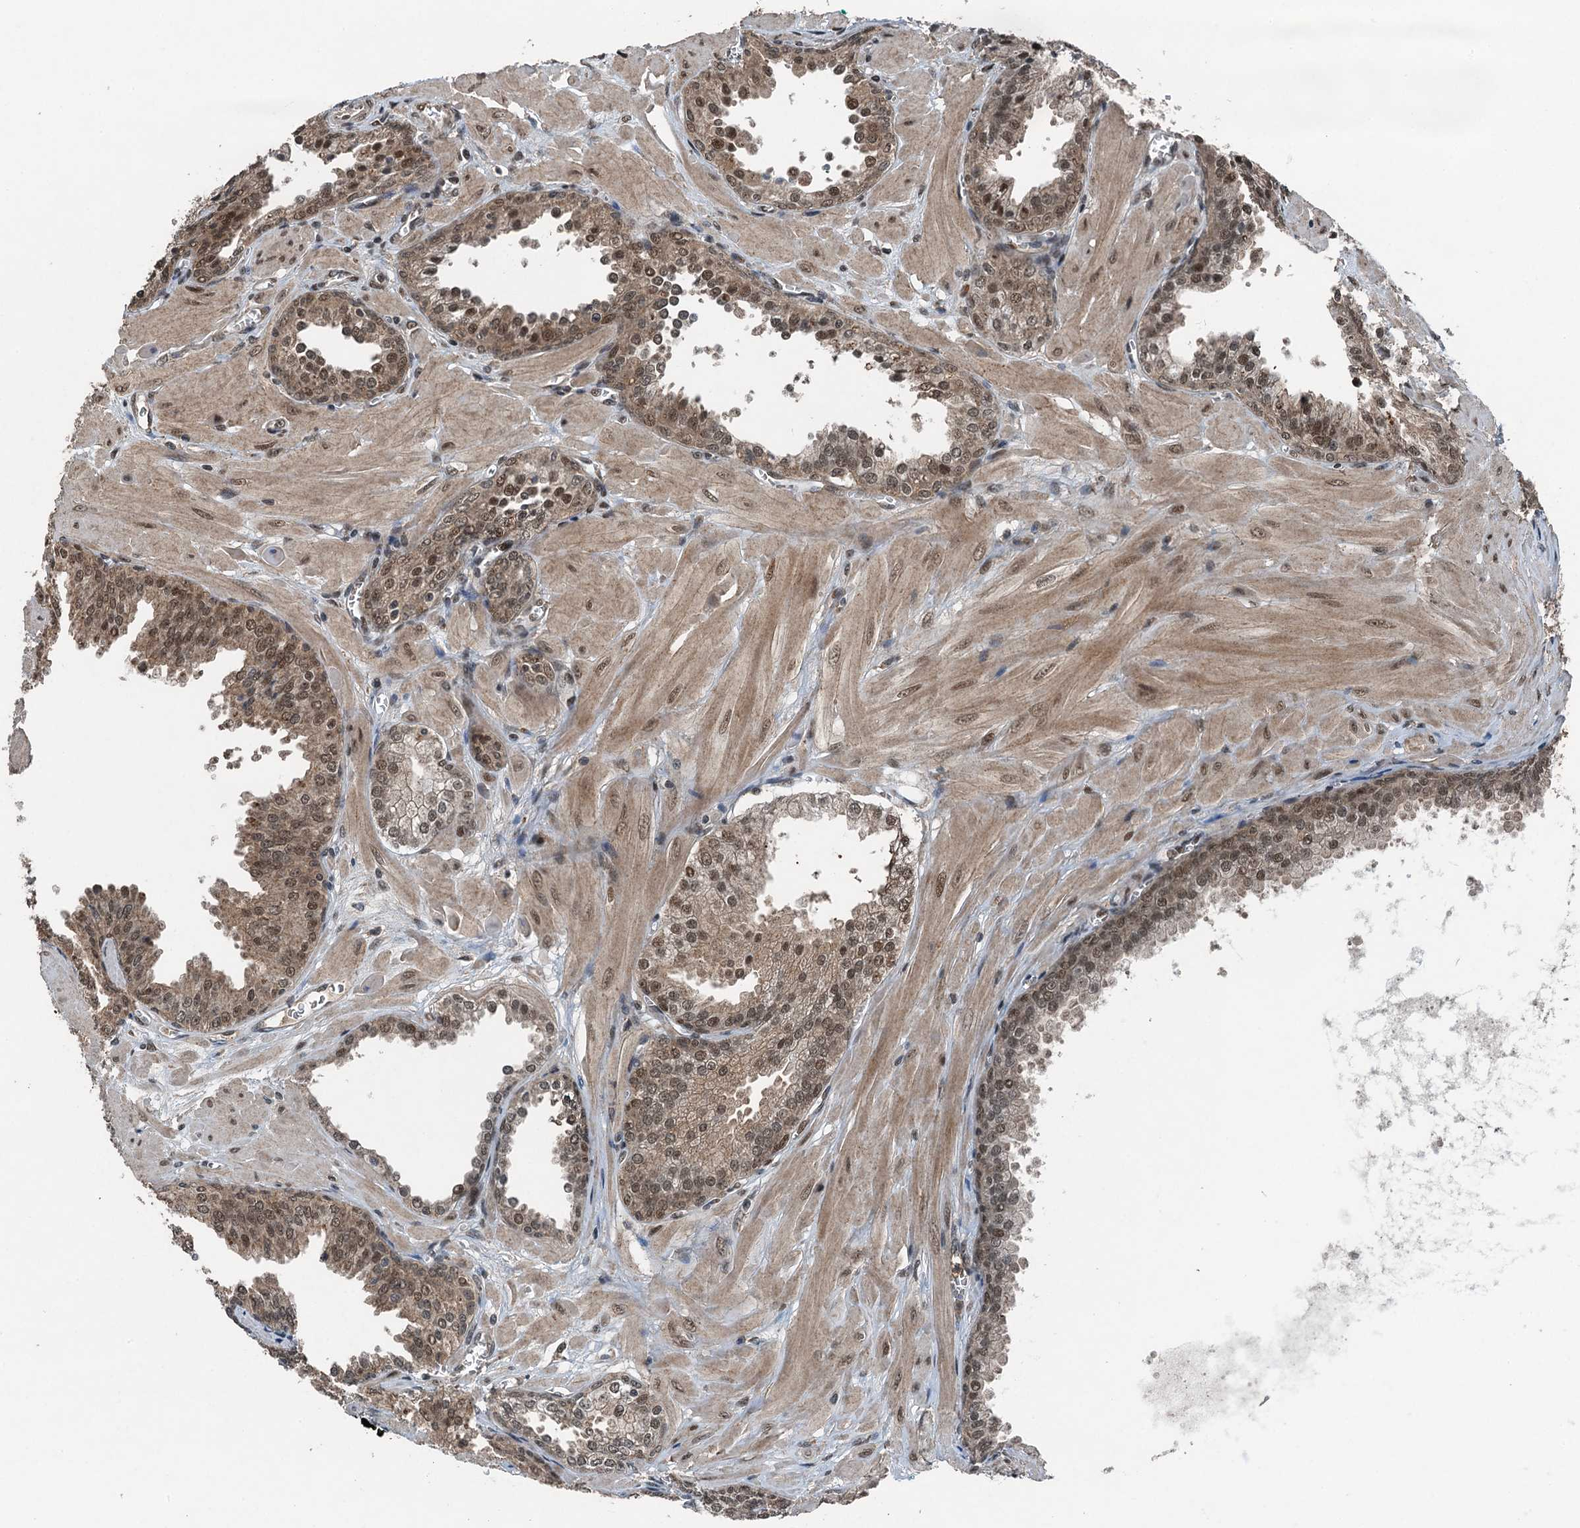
{"staining": {"intensity": "moderate", "quantity": ">75%", "location": "nuclear"}, "tissue": "prostate cancer", "cell_type": "Tumor cells", "image_type": "cancer", "snomed": [{"axis": "morphology", "description": "Adenocarcinoma, Low grade"}, {"axis": "topography", "description": "Prostate"}], "caption": "Prostate cancer (low-grade adenocarcinoma) stained for a protein shows moderate nuclear positivity in tumor cells. (brown staining indicates protein expression, while blue staining denotes nuclei).", "gene": "UBXN6", "patient": {"sex": "male", "age": 67}}